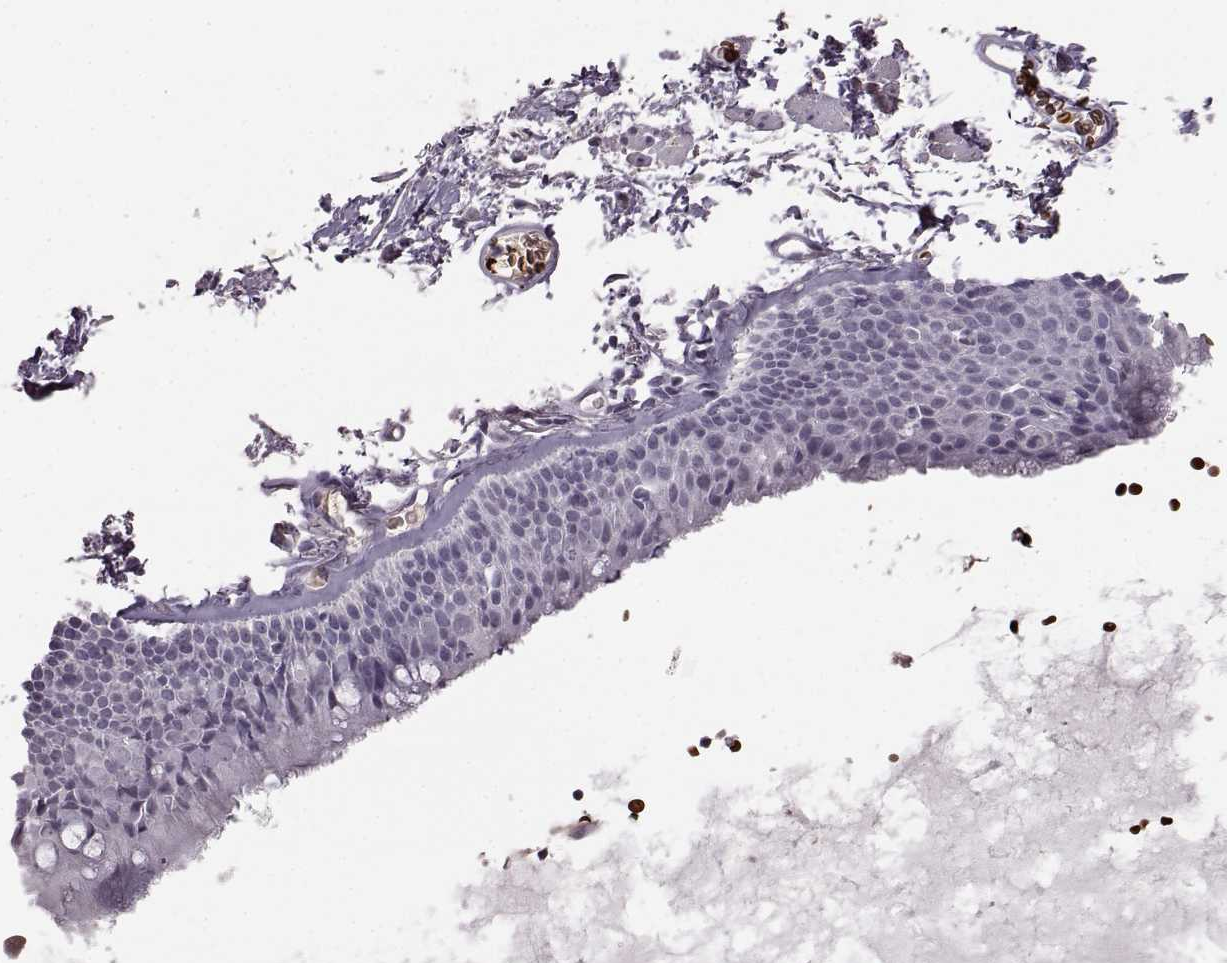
{"staining": {"intensity": "negative", "quantity": "none", "location": "none"}, "tissue": "soft tissue", "cell_type": "Fibroblasts", "image_type": "normal", "snomed": [{"axis": "morphology", "description": "Normal tissue, NOS"}, {"axis": "topography", "description": "Cartilage tissue"}, {"axis": "topography", "description": "Bronchus"}], "caption": "Soft tissue stained for a protein using IHC demonstrates no staining fibroblasts.", "gene": "PROP1", "patient": {"sex": "female", "age": 79}}